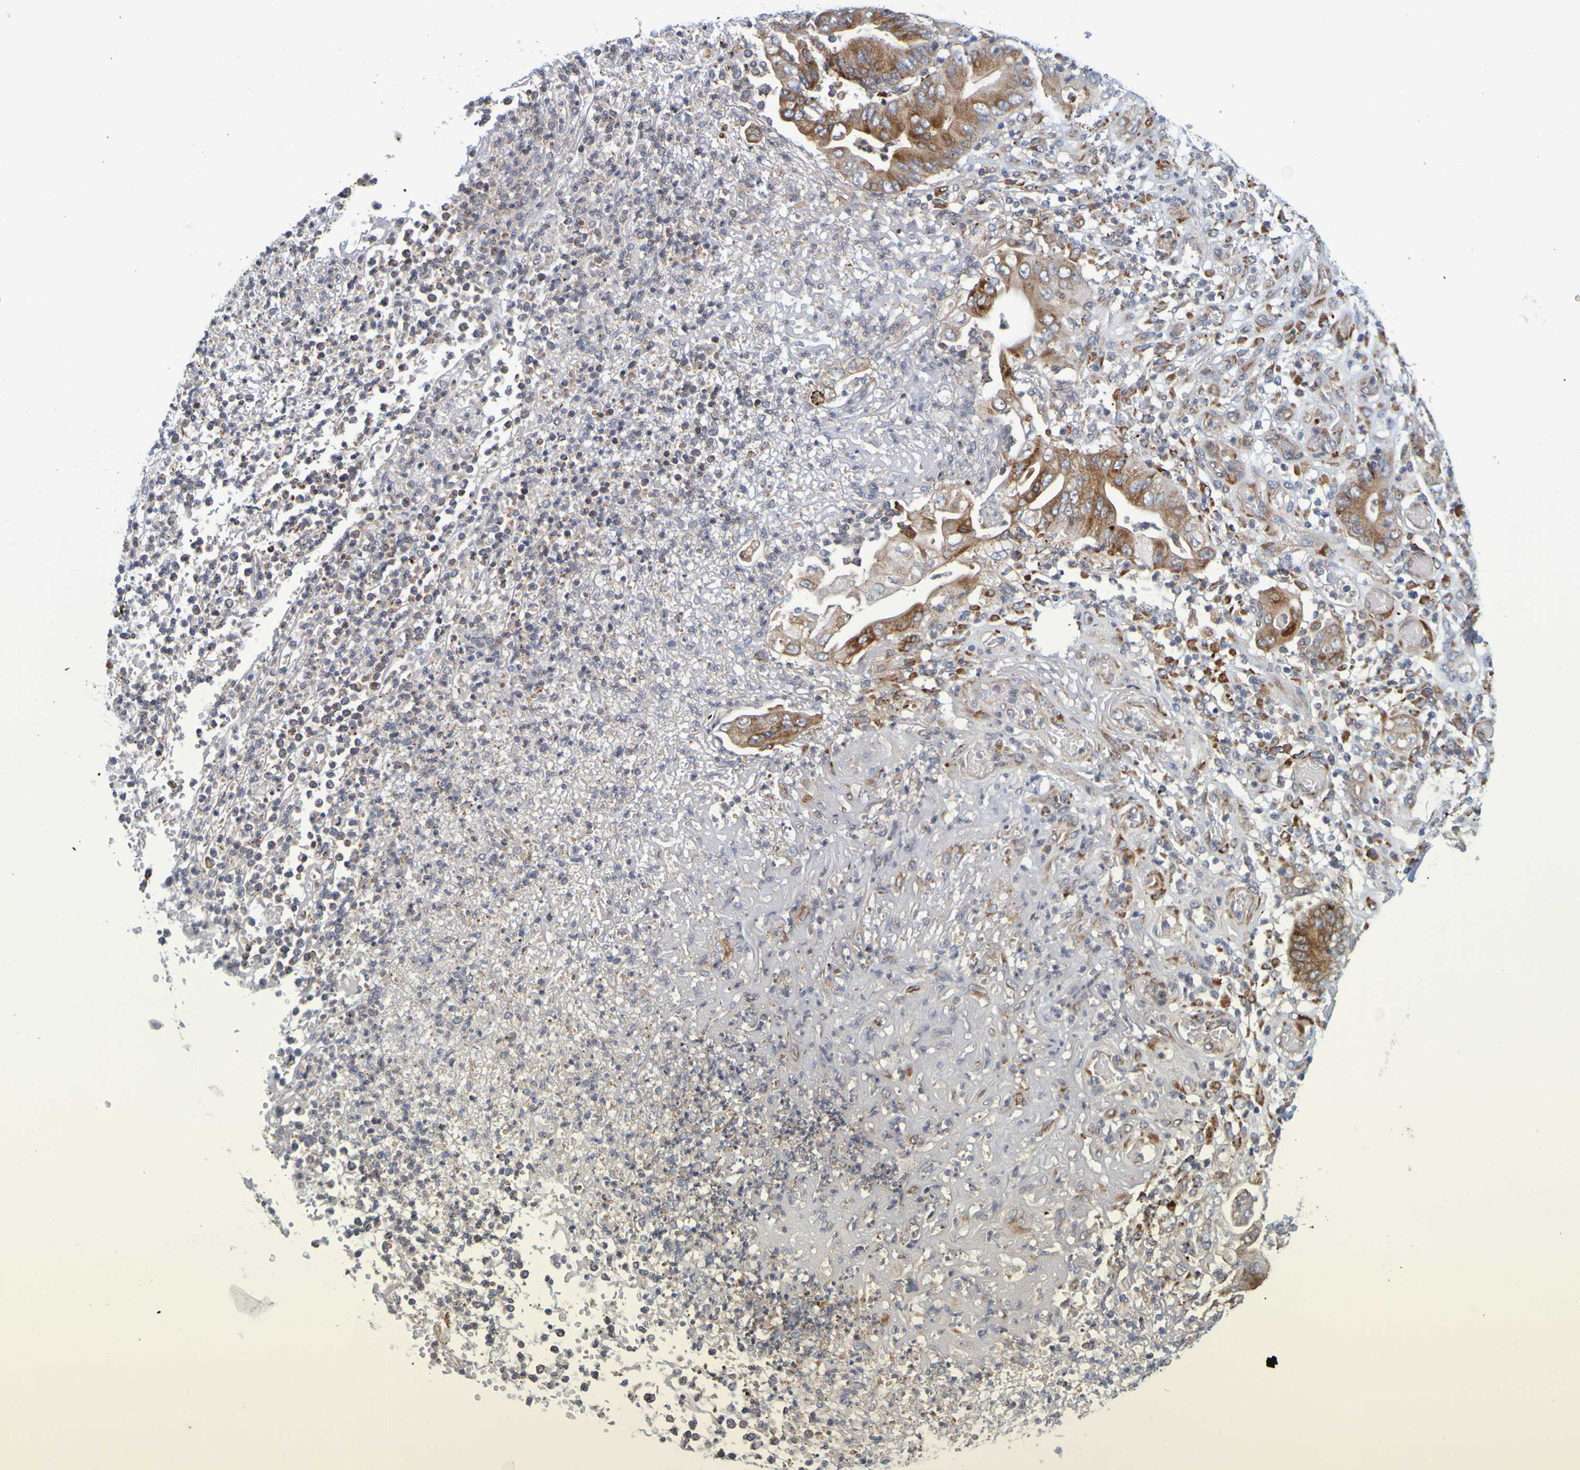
{"staining": {"intensity": "moderate", "quantity": "25%-75%", "location": "cytoplasmic/membranous"}, "tissue": "stomach cancer", "cell_type": "Tumor cells", "image_type": "cancer", "snomed": [{"axis": "morphology", "description": "Adenocarcinoma, NOS"}, {"axis": "topography", "description": "Stomach"}], "caption": "IHC of stomach cancer (adenocarcinoma) demonstrates medium levels of moderate cytoplasmic/membranous expression in about 25%-75% of tumor cells.", "gene": "SIL1", "patient": {"sex": "female", "age": 73}}